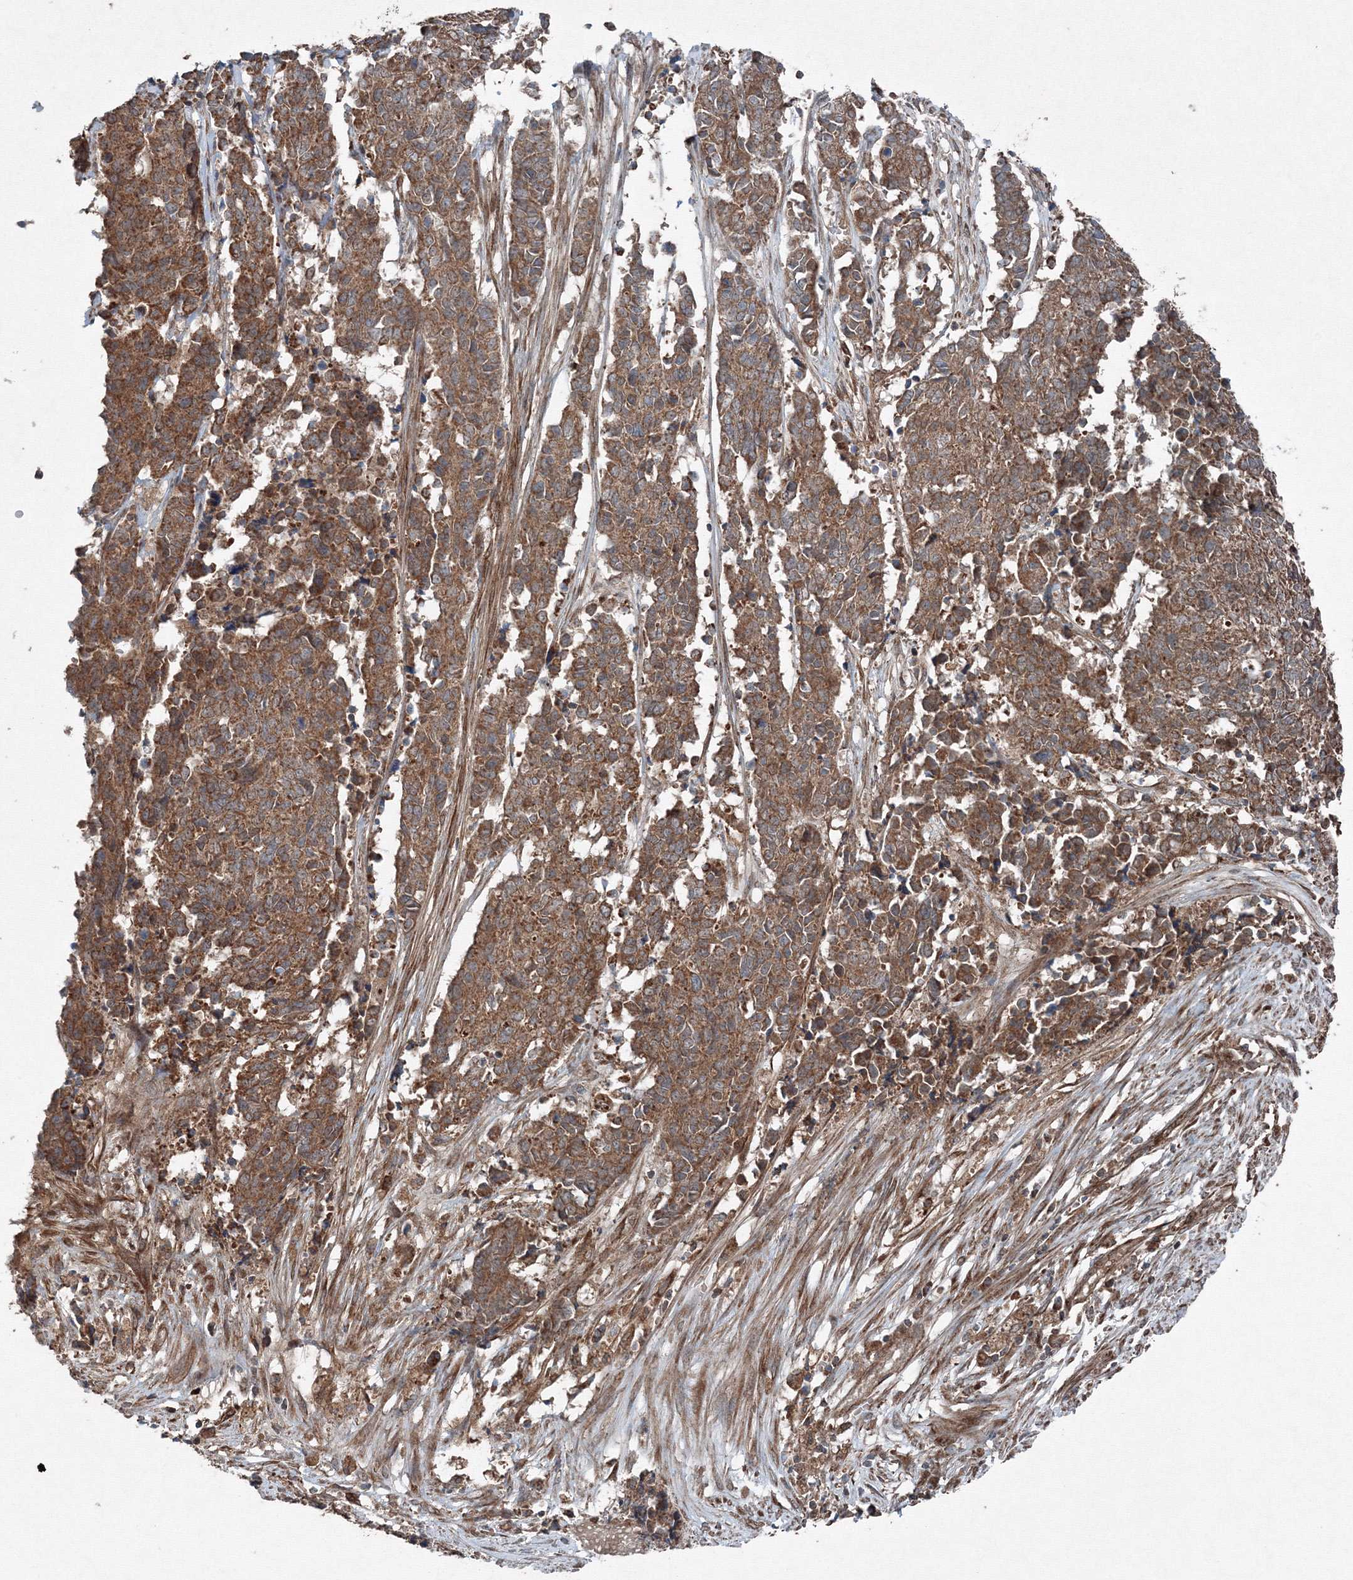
{"staining": {"intensity": "moderate", "quantity": ">75%", "location": "cytoplasmic/membranous"}, "tissue": "cervical cancer", "cell_type": "Tumor cells", "image_type": "cancer", "snomed": [{"axis": "morphology", "description": "Normal tissue, NOS"}, {"axis": "morphology", "description": "Squamous cell carcinoma, NOS"}, {"axis": "topography", "description": "Cervix"}], "caption": "Protein expression analysis of cervical cancer exhibits moderate cytoplasmic/membranous positivity in about >75% of tumor cells.", "gene": "COPS7B", "patient": {"sex": "female", "age": 35}}